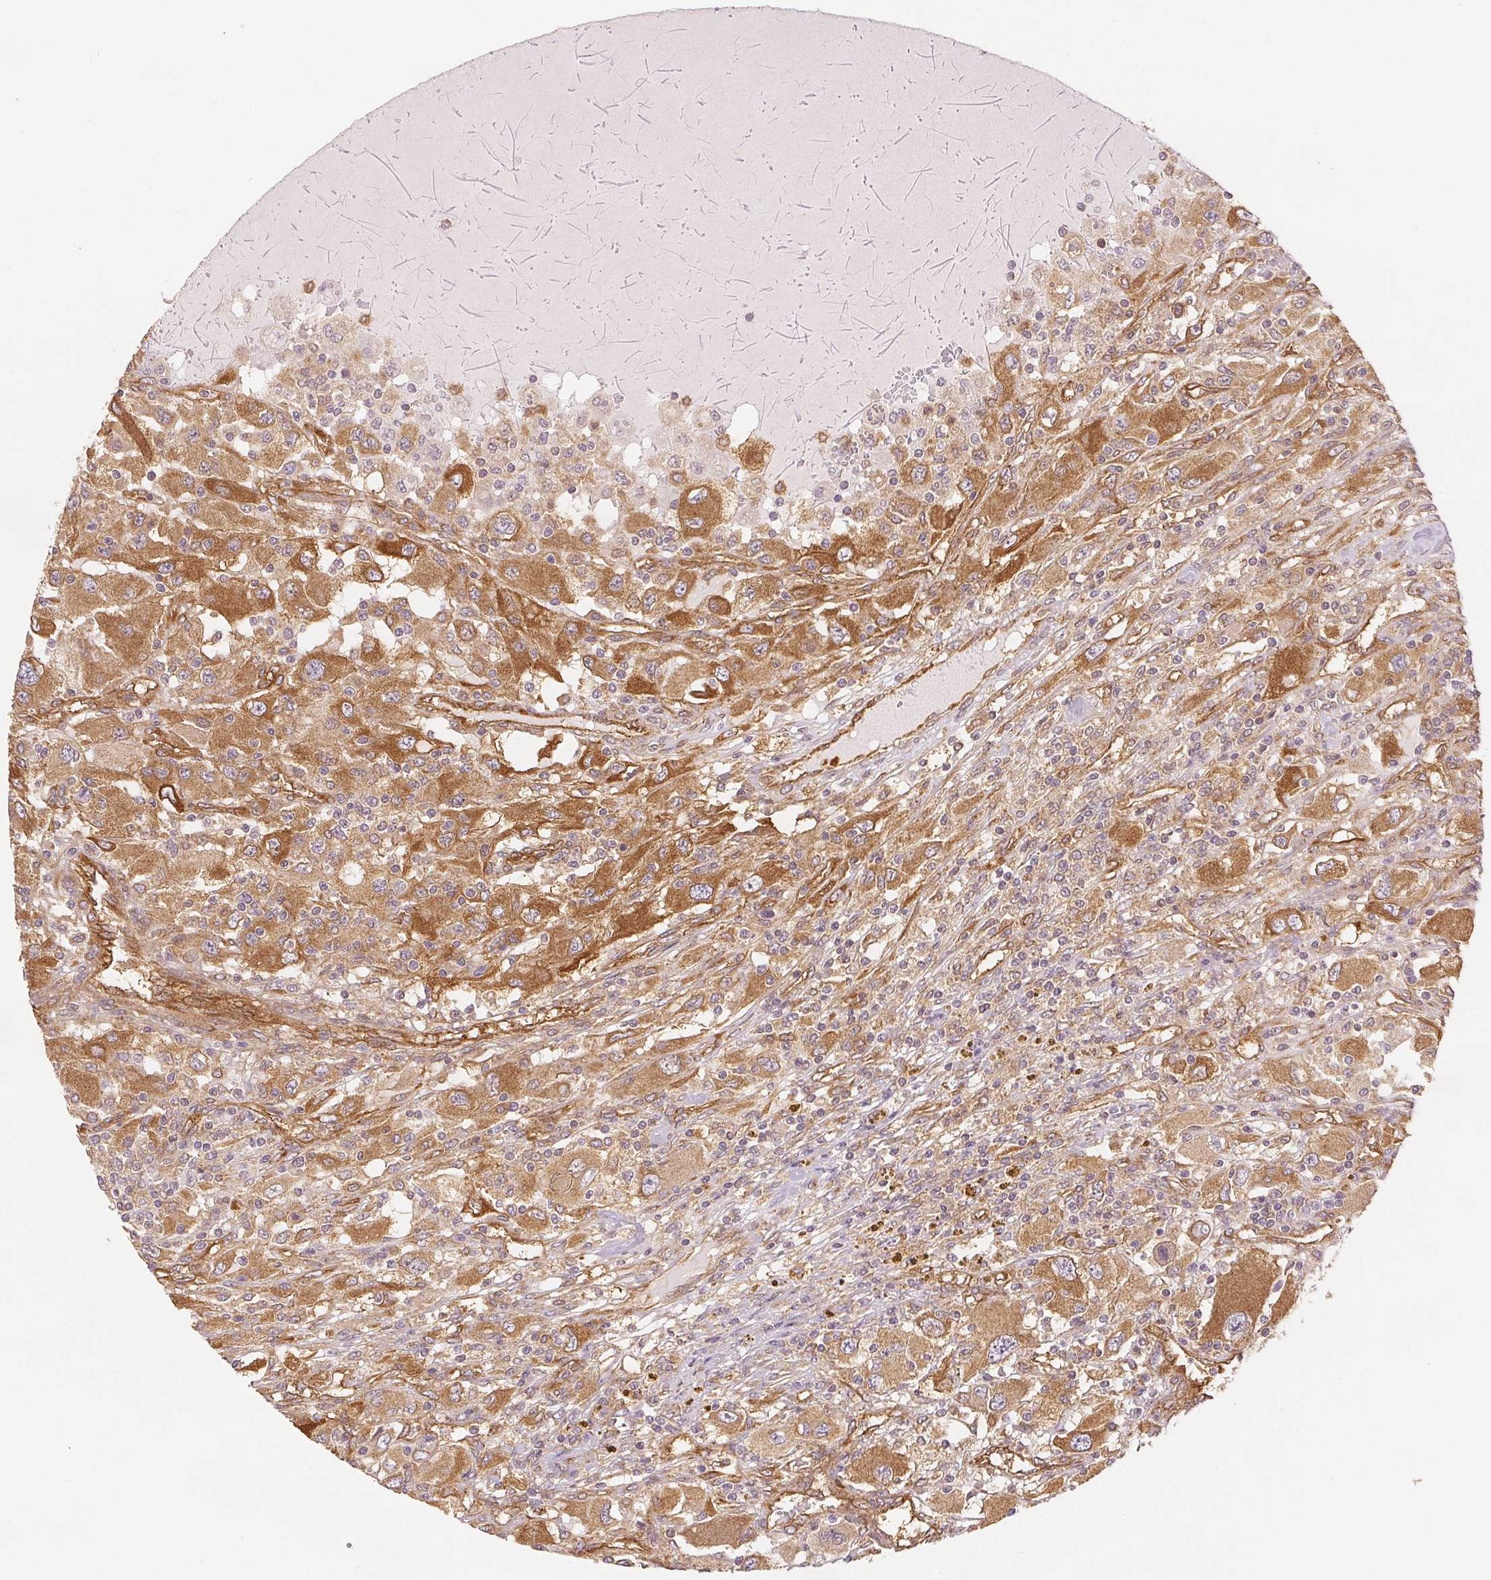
{"staining": {"intensity": "moderate", "quantity": ">75%", "location": "cytoplasmic/membranous"}, "tissue": "renal cancer", "cell_type": "Tumor cells", "image_type": "cancer", "snomed": [{"axis": "morphology", "description": "Adenocarcinoma, NOS"}, {"axis": "topography", "description": "Kidney"}], "caption": "The histopathology image demonstrates a brown stain indicating the presence of a protein in the cytoplasmic/membranous of tumor cells in renal cancer.", "gene": "DIAPH2", "patient": {"sex": "female", "age": 67}}